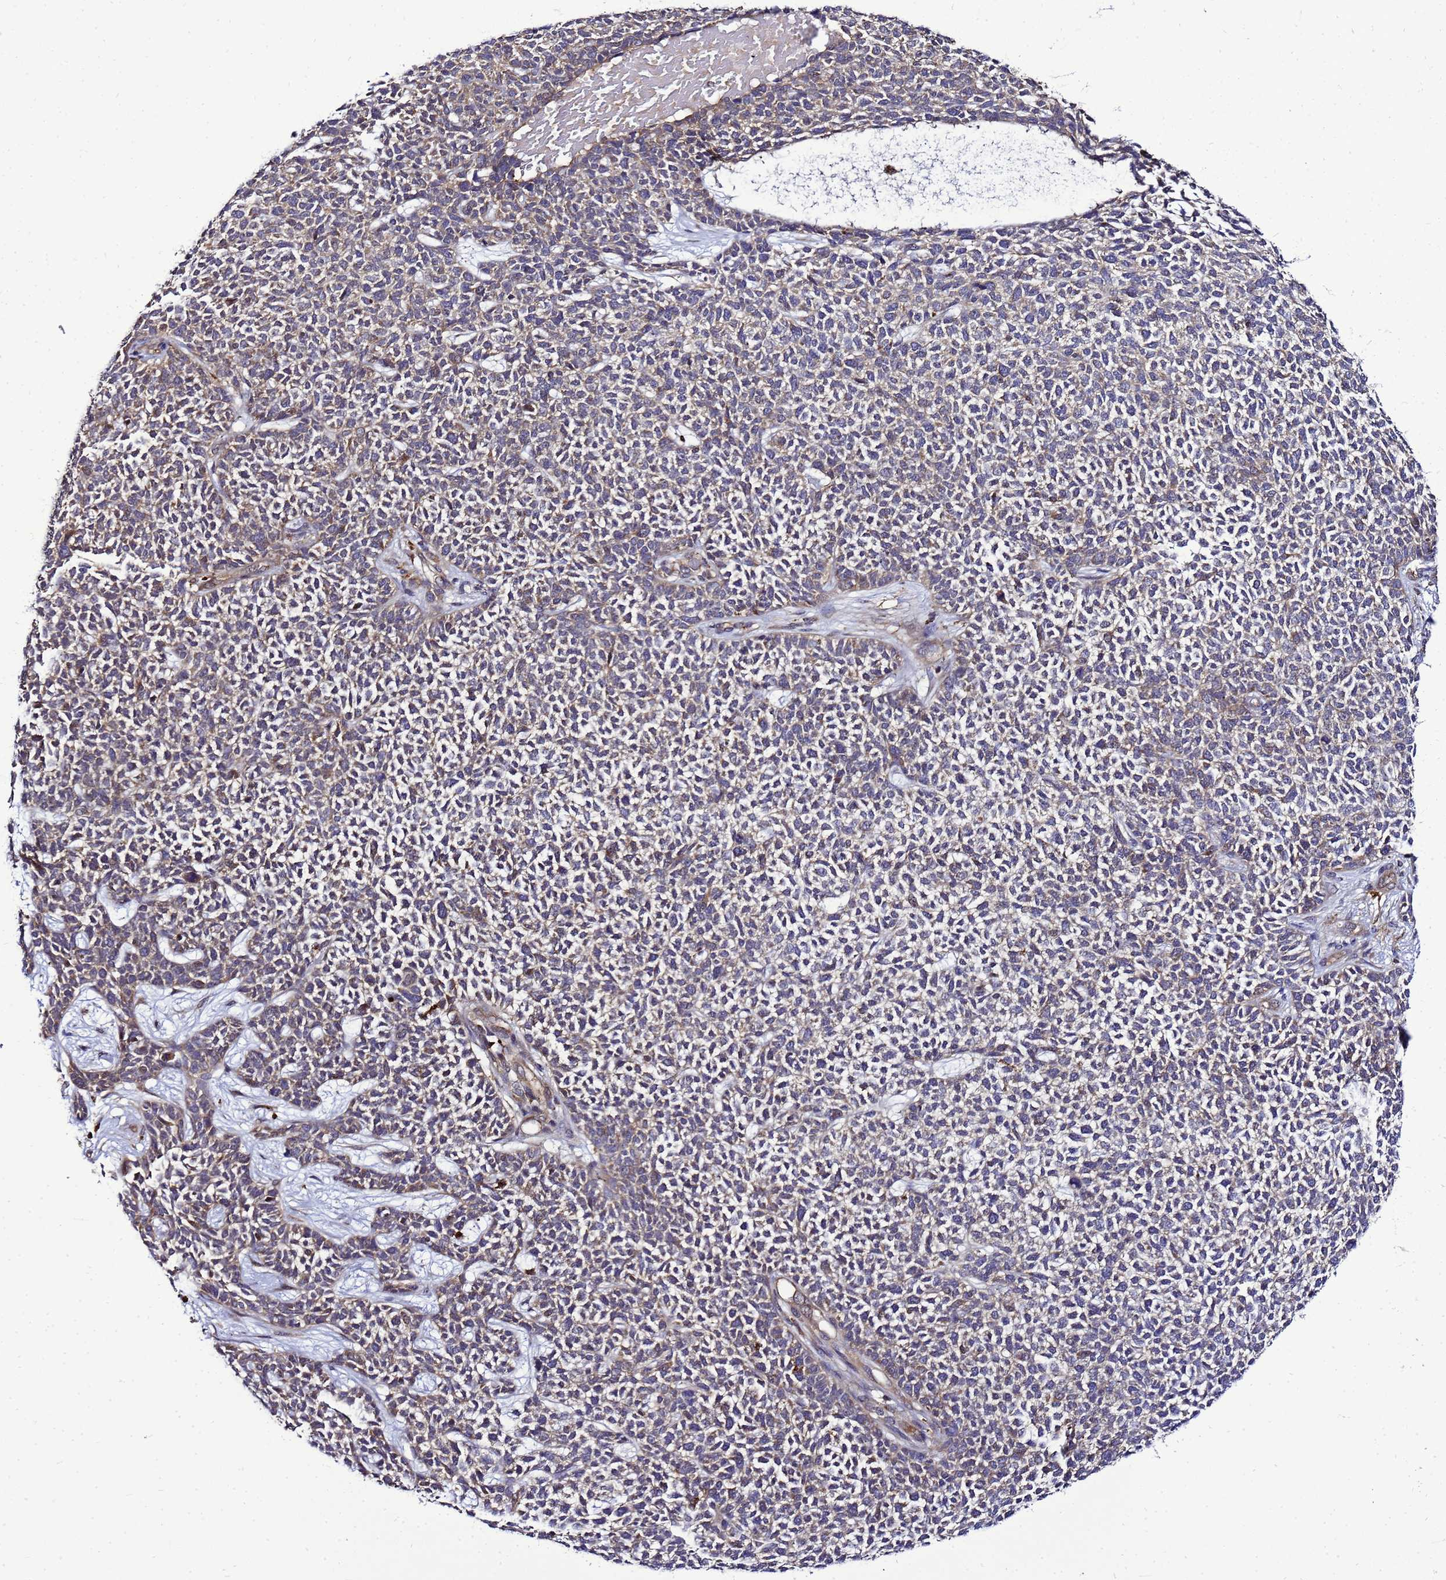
{"staining": {"intensity": "moderate", "quantity": "<25%", "location": "cytoplasmic/membranous"}, "tissue": "skin cancer", "cell_type": "Tumor cells", "image_type": "cancer", "snomed": [{"axis": "morphology", "description": "Basal cell carcinoma"}, {"axis": "topography", "description": "Skin"}], "caption": "Skin cancer (basal cell carcinoma) tissue demonstrates moderate cytoplasmic/membranous staining in approximately <25% of tumor cells Immunohistochemistry (ihc) stains the protein in brown and the nuclei are stained blue.", "gene": "TRABD", "patient": {"sex": "female", "age": 84}}